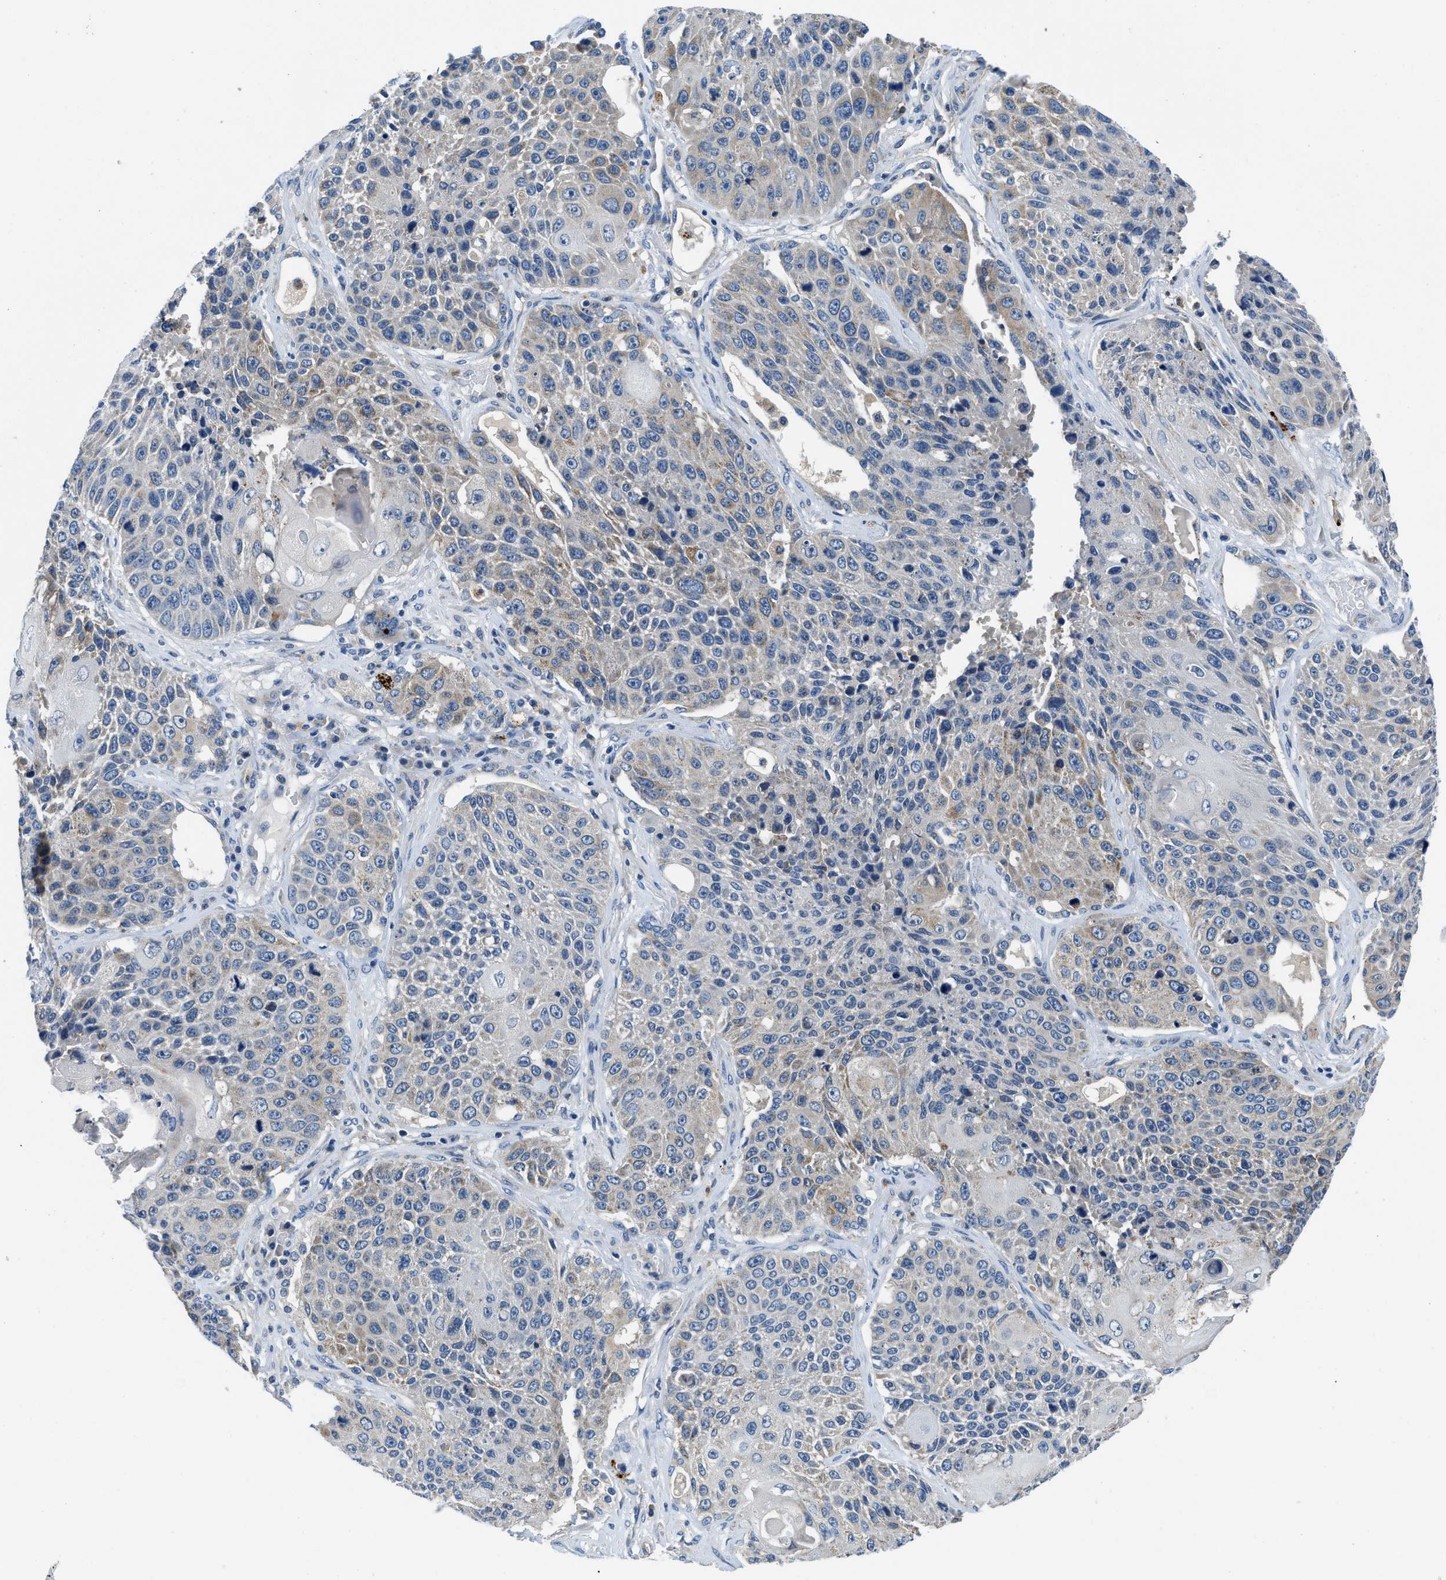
{"staining": {"intensity": "moderate", "quantity": "<25%", "location": "cytoplasmic/membranous"}, "tissue": "lung cancer", "cell_type": "Tumor cells", "image_type": "cancer", "snomed": [{"axis": "morphology", "description": "Squamous cell carcinoma, NOS"}, {"axis": "topography", "description": "Lung"}], "caption": "Immunohistochemistry (IHC) of human lung cancer (squamous cell carcinoma) demonstrates low levels of moderate cytoplasmic/membranous positivity in about <25% of tumor cells.", "gene": "ADGRE3", "patient": {"sex": "male", "age": 61}}